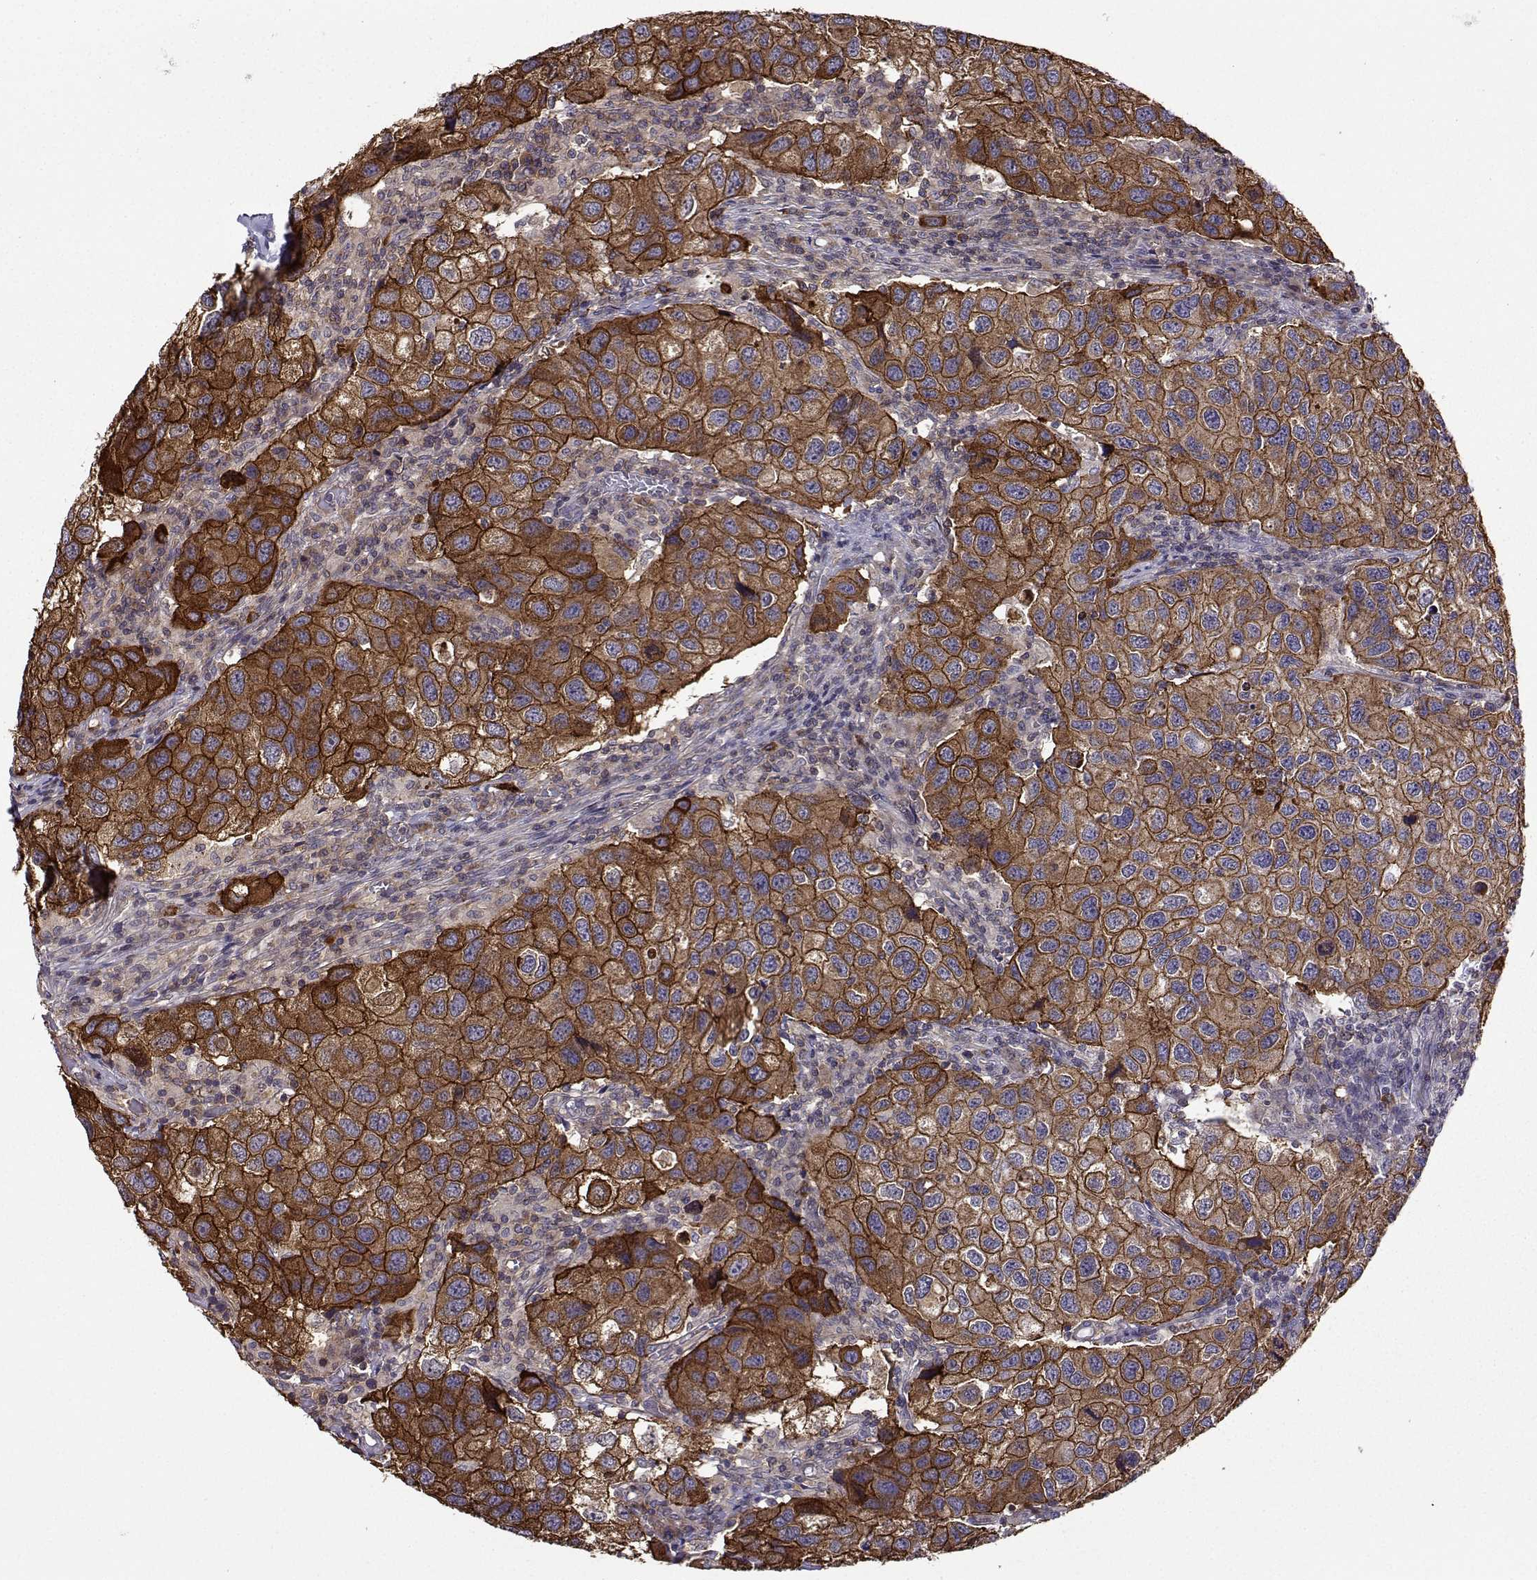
{"staining": {"intensity": "strong", "quantity": ">75%", "location": "cytoplasmic/membranous"}, "tissue": "urothelial cancer", "cell_type": "Tumor cells", "image_type": "cancer", "snomed": [{"axis": "morphology", "description": "Urothelial carcinoma, High grade"}, {"axis": "topography", "description": "Urinary bladder"}], "caption": "Protein positivity by IHC exhibits strong cytoplasmic/membranous staining in about >75% of tumor cells in urothelial carcinoma (high-grade). (DAB (3,3'-diaminobenzidine) IHC with brightfield microscopy, high magnification).", "gene": "ITGB8", "patient": {"sex": "male", "age": 79}}